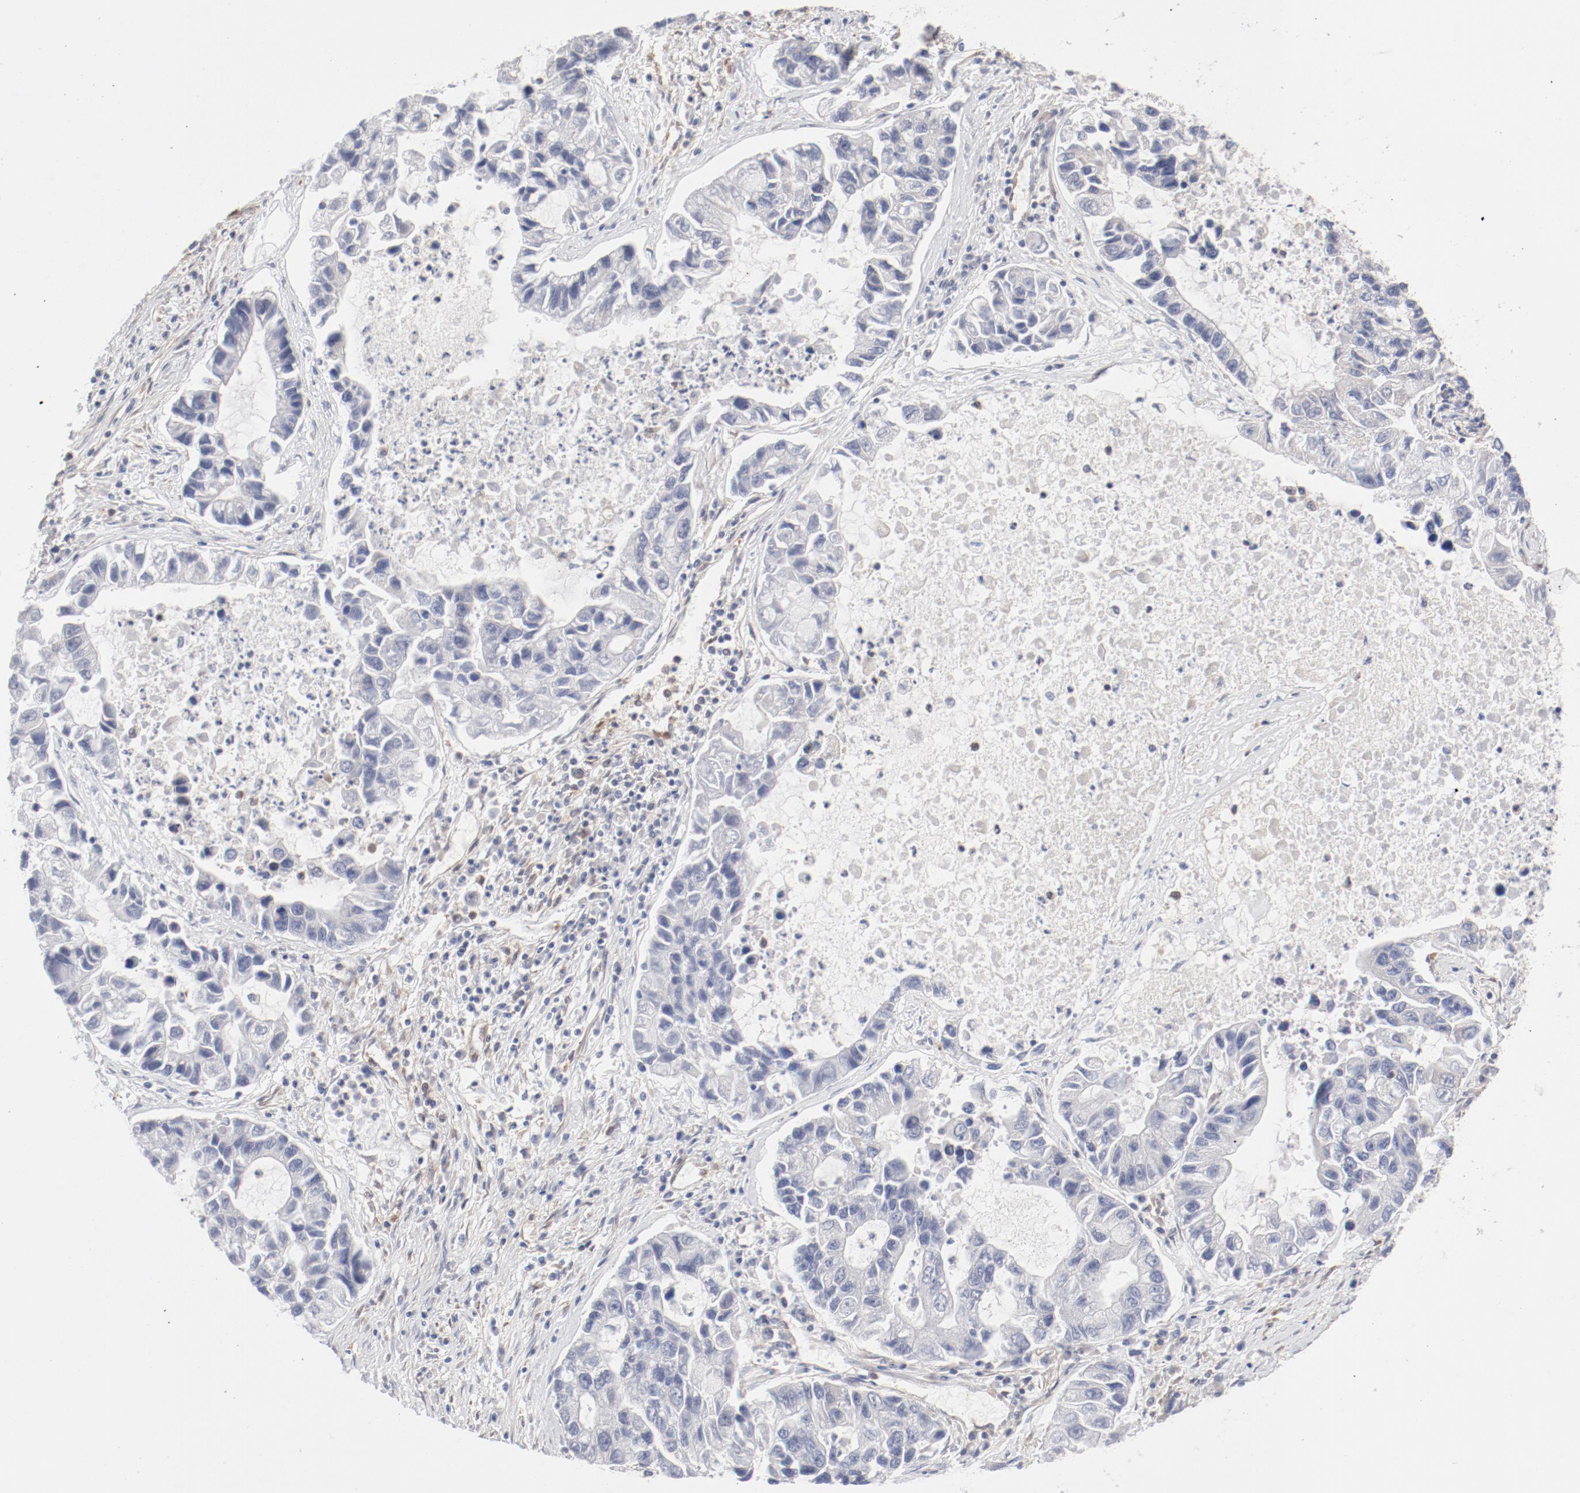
{"staining": {"intensity": "negative", "quantity": "none", "location": "none"}, "tissue": "lung cancer", "cell_type": "Tumor cells", "image_type": "cancer", "snomed": [{"axis": "morphology", "description": "Adenocarcinoma, NOS"}, {"axis": "topography", "description": "Lung"}], "caption": "DAB immunohistochemical staining of lung adenocarcinoma exhibits no significant staining in tumor cells.", "gene": "AP2A1", "patient": {"sex": "female", "age": 51}}